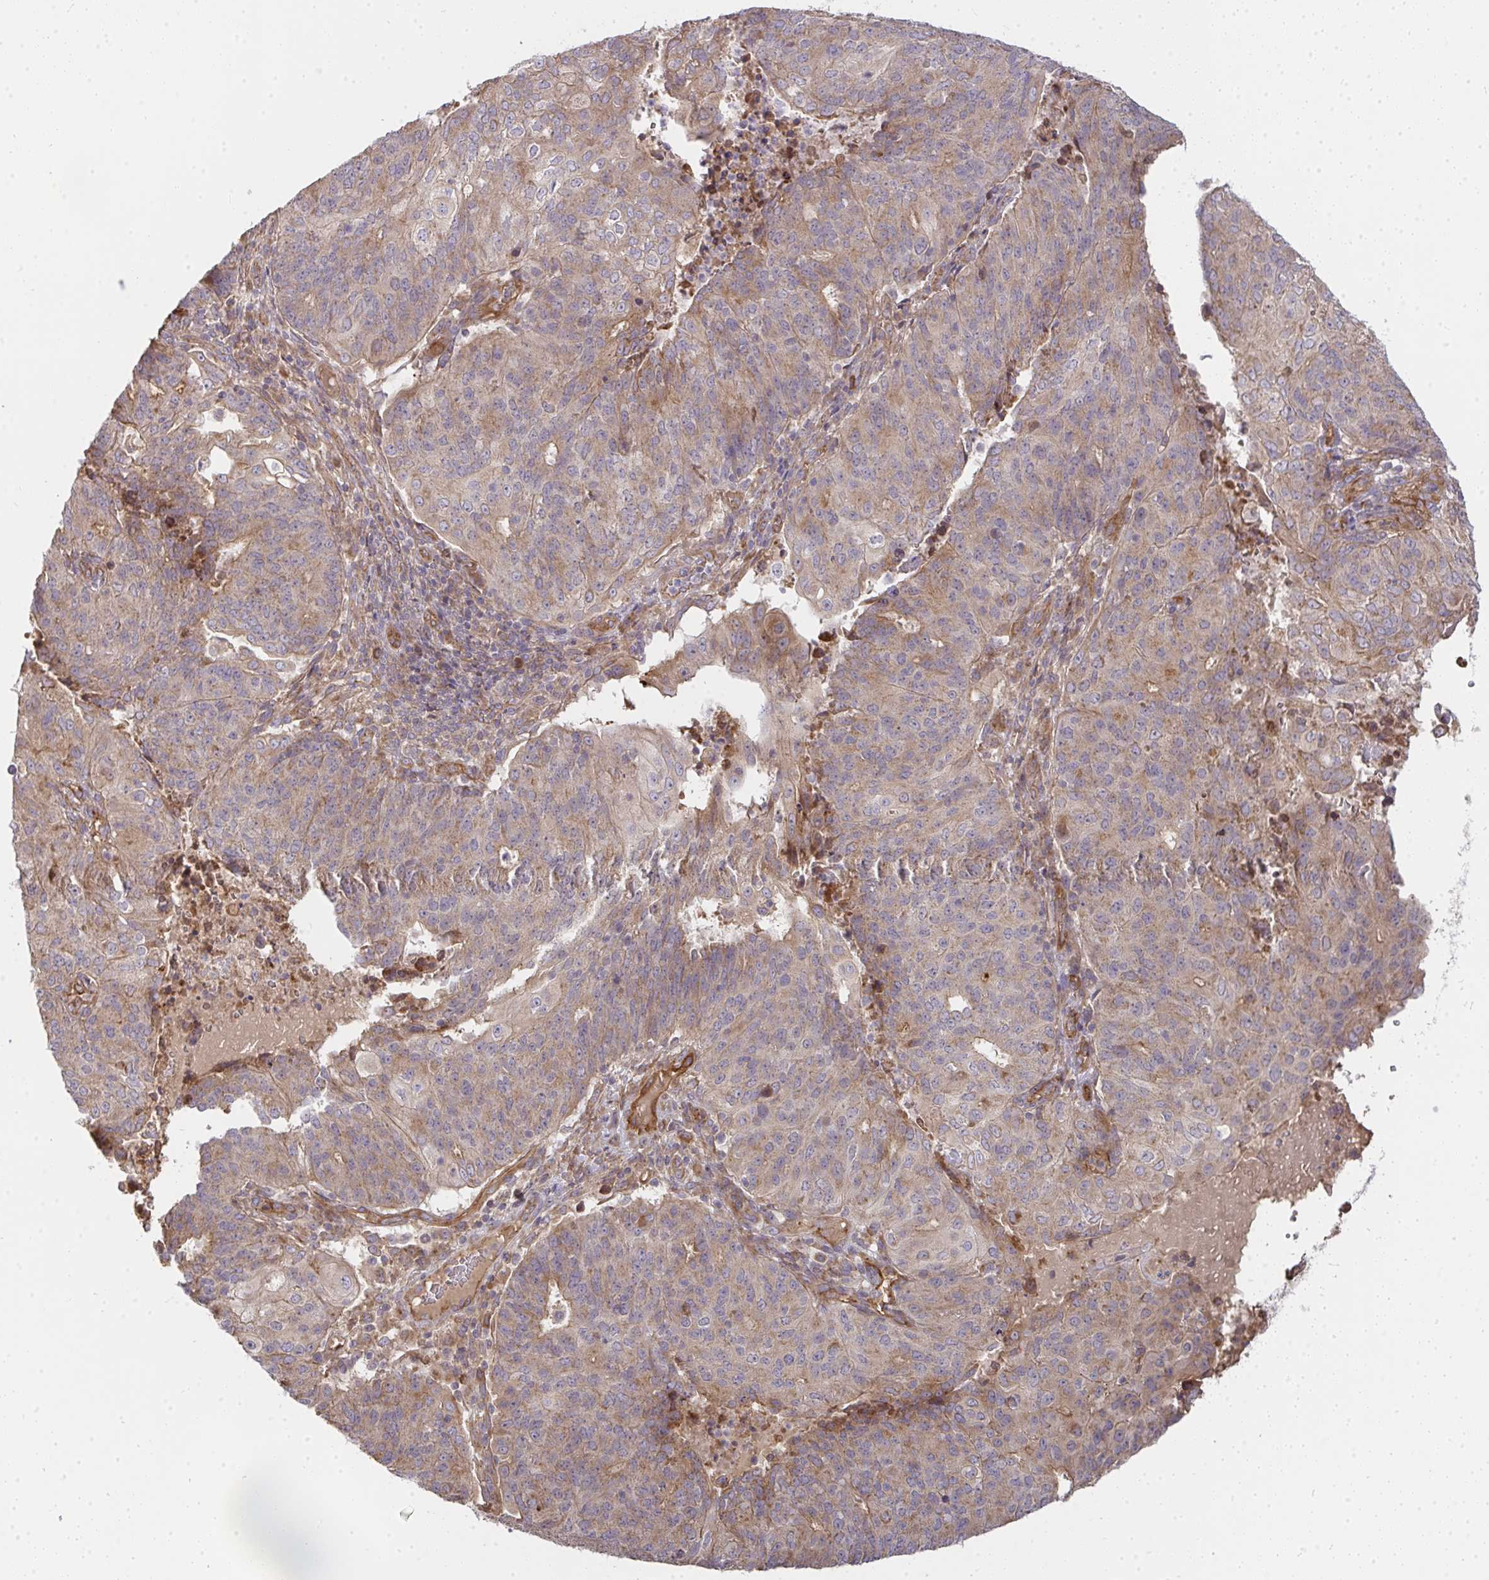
{"staining": {"intensity": "weak", "quantity": ">75%", "location": "cytoplasmic/membranous"}, "tissue": "endometrial cancer", "cell_type": "Tumor cells", "image_type": "cancer", "snomed": [{"axis": "morphology", "description": "Adenocarcinoma, NOS"}, {"axis": "topography", "description": "Endometrium"}], "caption": "A high-resolution micrograph shows immunohistochemistry staining of endometrial cancer, which demonstrates weak cytoplasmic/membranous positivity in about >75% of tumor cells.", "gene": "B4GALT6", "patient": {"sex": "female", "age": 82}}